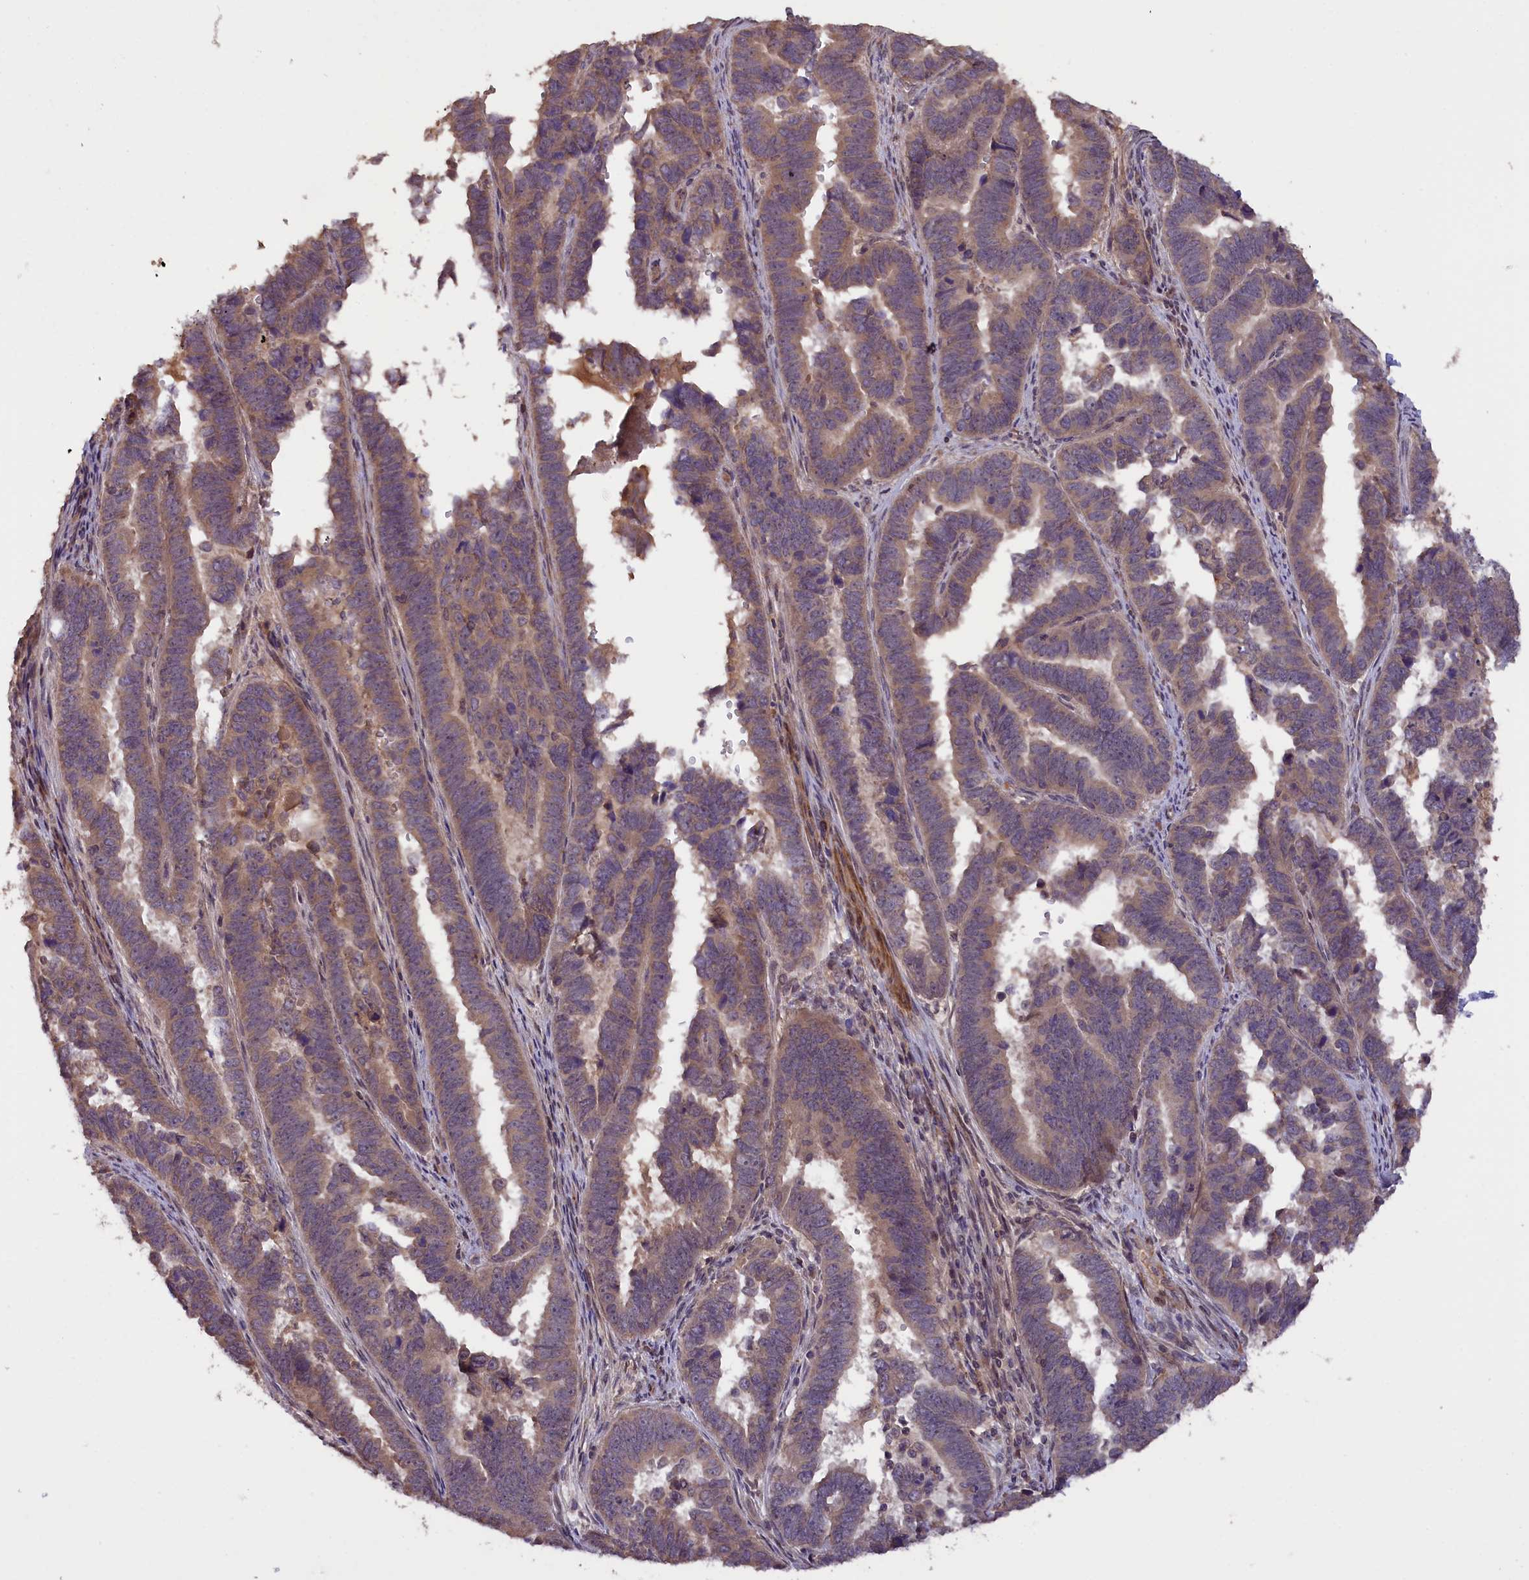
{"staining": {"intensity": "weak", "quantity": ">75%", "location": "cytoplasmic/membranous"}, "tissue": "endometrial cancer", "cell_type": "Tumor cells", "image_type": "cancer", "snomed": [{"axis": "morphology", "description": "Adenocarcinoma, NOS"}, {"axis": "topography", "description": "Endometrium"}], "caption": "A micrograph showing weak cytoplasmic/membranous staining in approximately >75% of tumor cells in endometrial adenocarcinoma, as visualized by brown immunohistochemical staining.", "gene": "DNAJB9", "patient": {"sex": "female", "age": 75}}